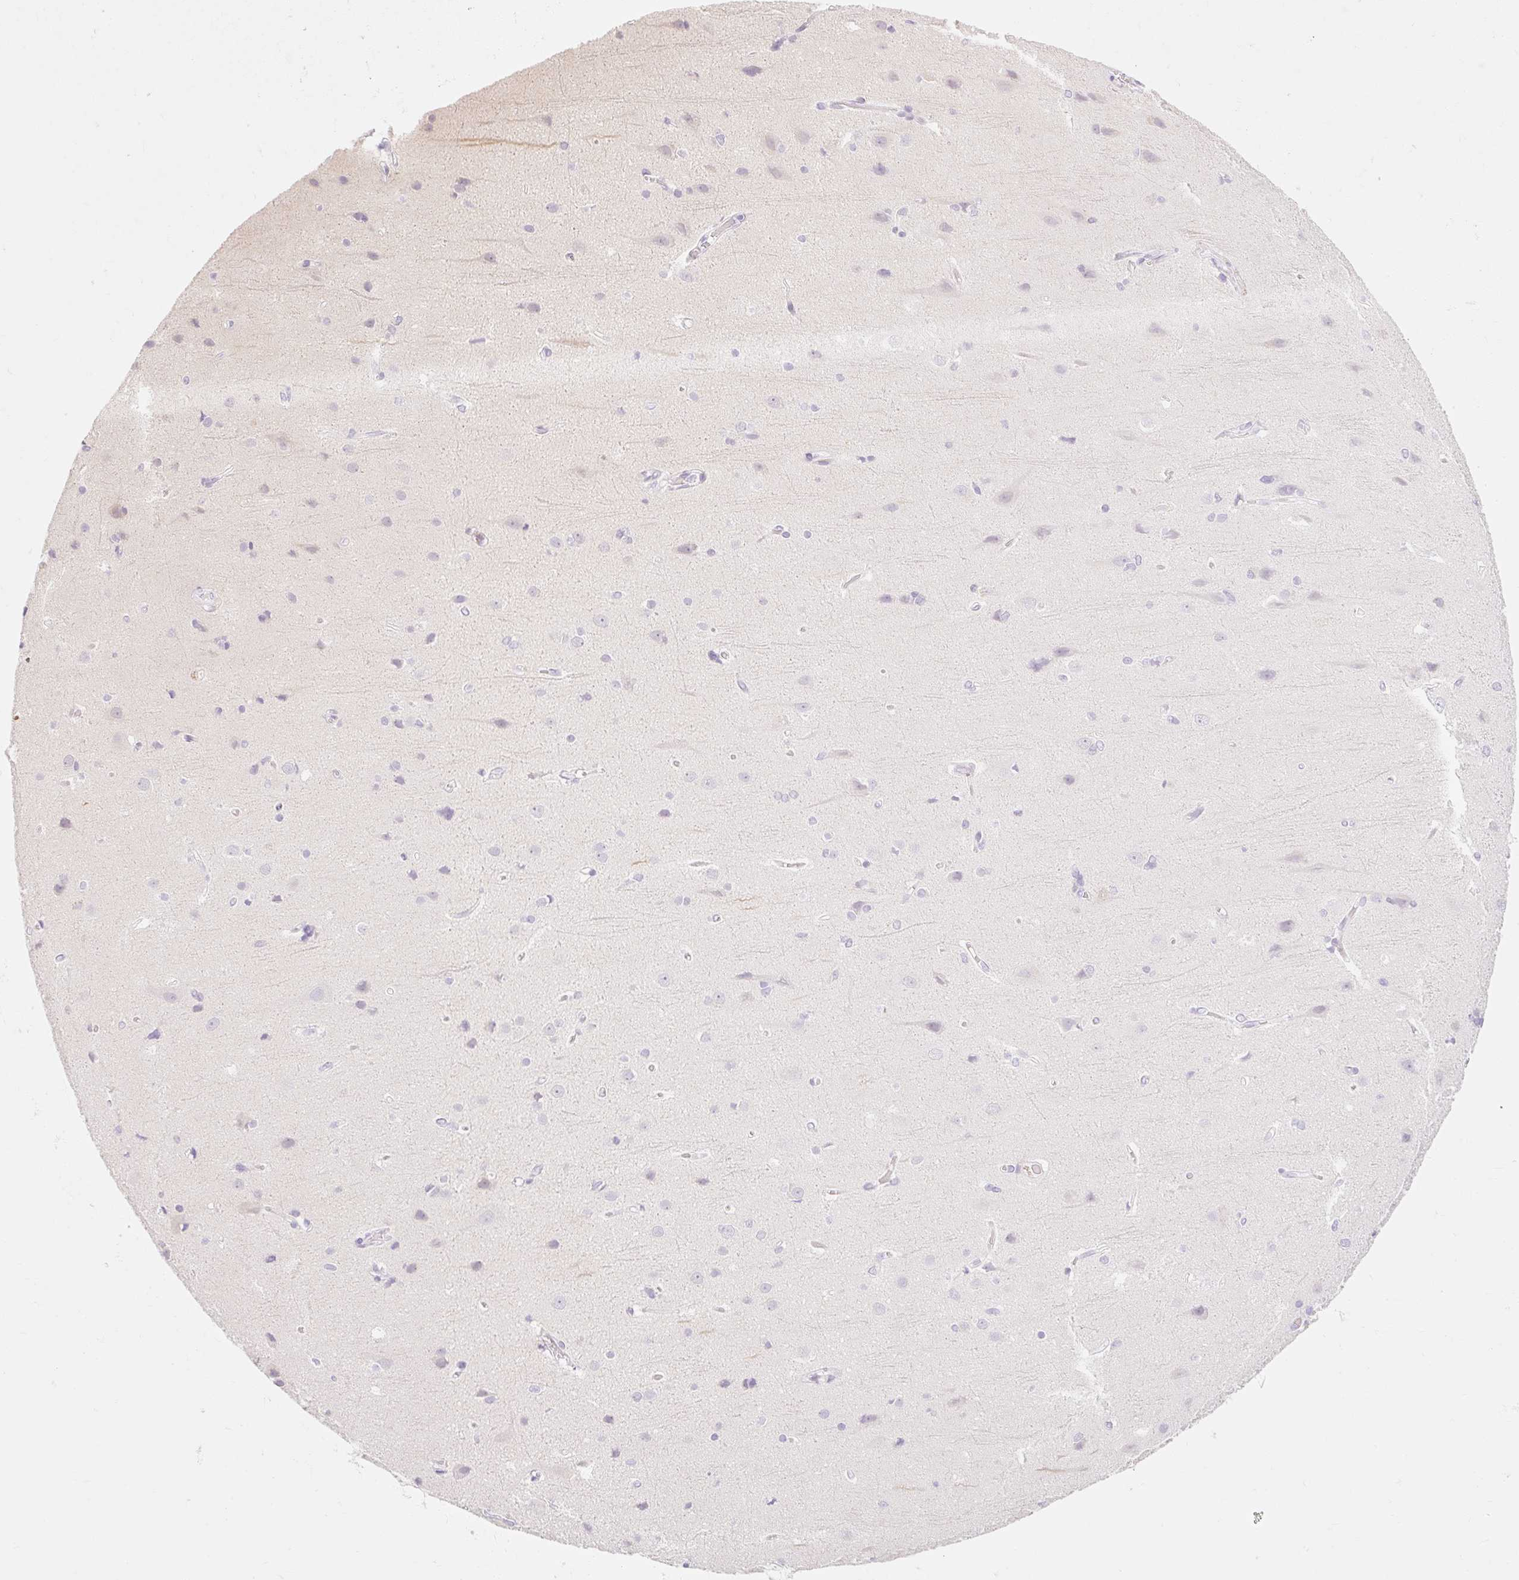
{"staining": {"intensity": "negative", "quantity": "none", "location": "none"}, "tissue": "cerebral cortex", "cell_type": "Endothelial cells", "image_type": "normal", "snomed": [{"axis": "morphology", "description": "Normal tissue, NOS"}, {"axis": "topography", "description": "Cerebral cortex"}], "caption": "Immunohistochemical staining of unremarkable human cerebral cortex exhibits no significant staining in endothelial cells. (DAB (3,3'-diaminobenzidine) IHC, high magnification).", "gene": "TAF1L", "patient": {"sex": "male", "age": 37}}